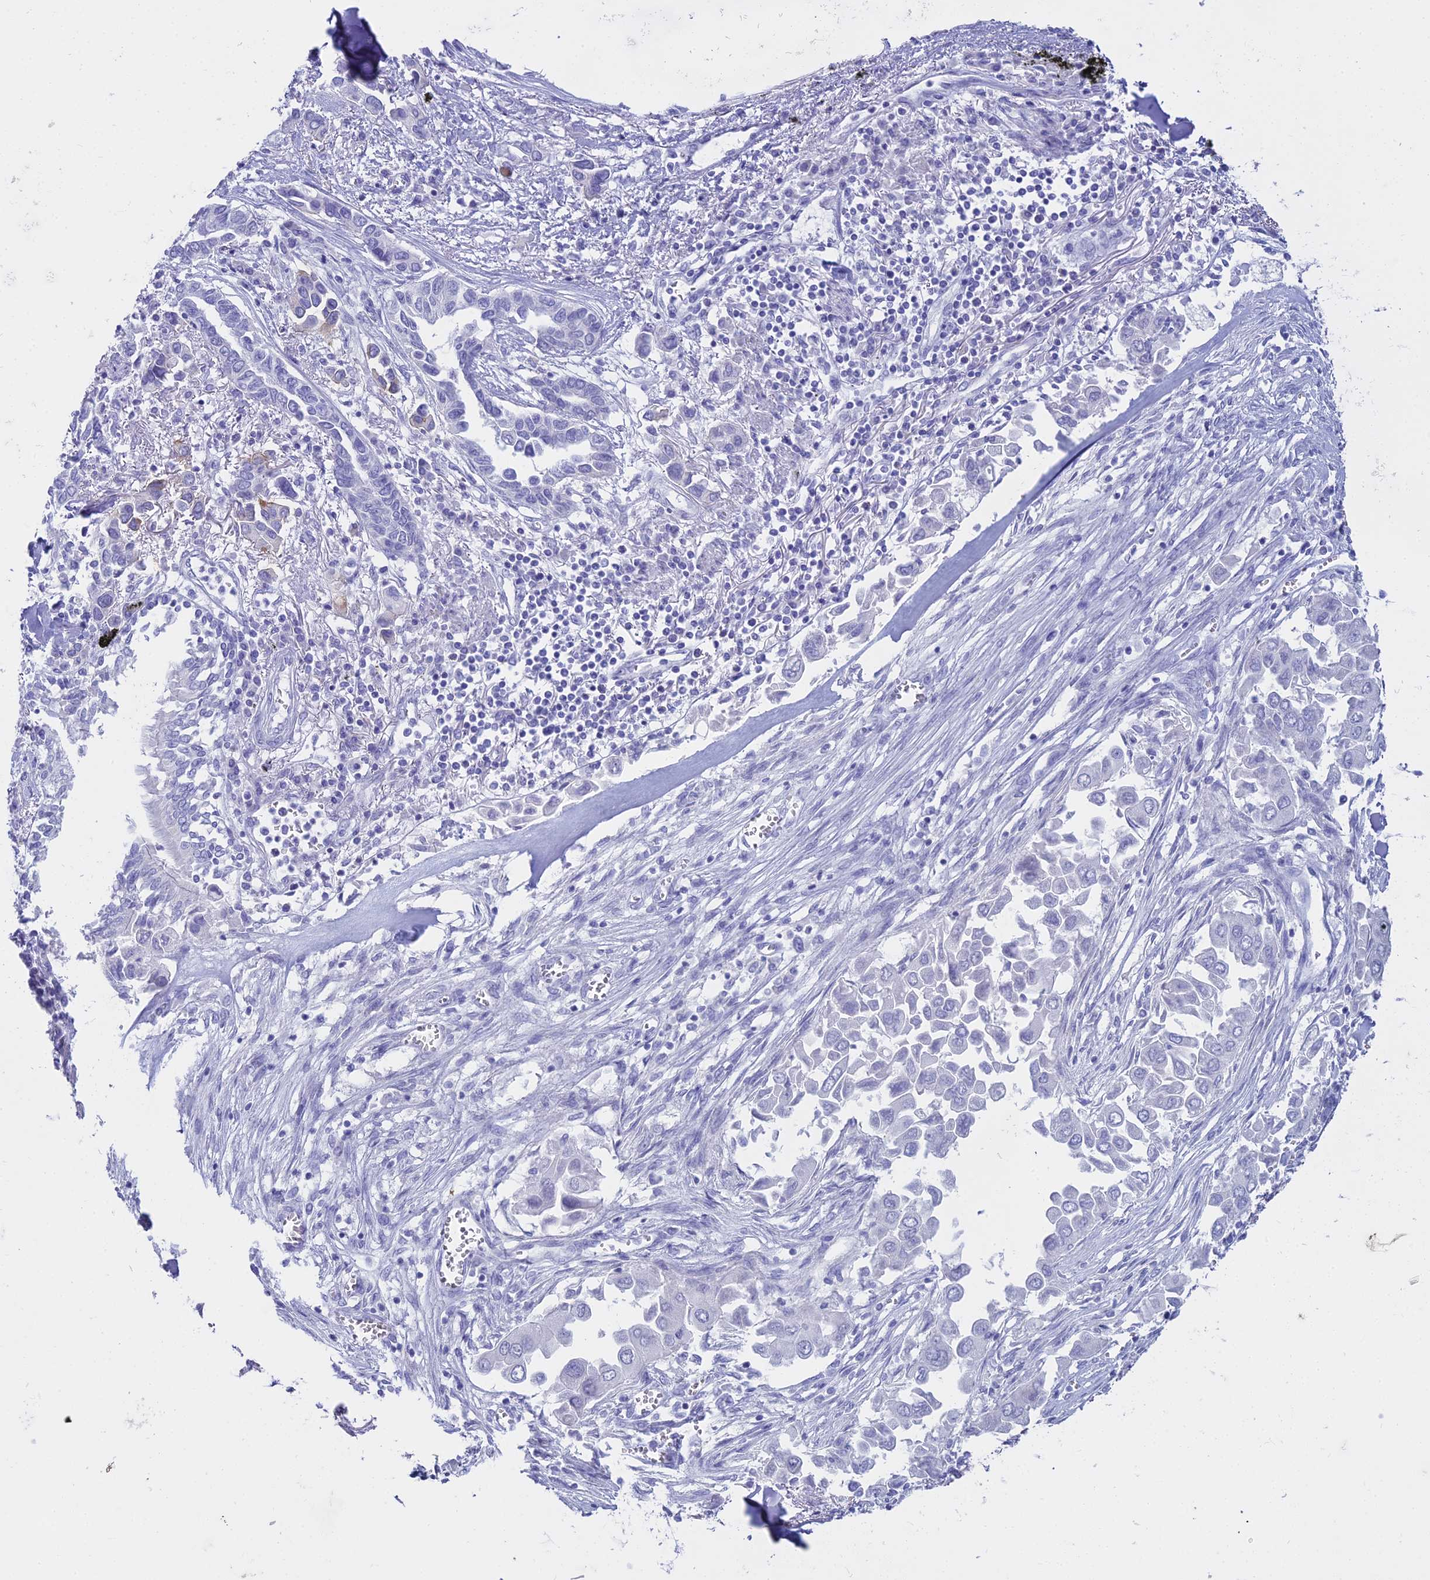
{"staining": {"intensity": "negative", "quantity": "none", "location": "none"}, "tissue": "lung cancer", "cell_type": "Tumor cells", "image_type": "cancer", "snomed": [{"axis": "morphology", "description": "Adenocarcinoma, NOS"}, {"axis": "topography", "description": "Lung"}], "caption": "This image is of adenocarcinoma (lung) stained with immunohistochemistry (IHC) to label a protein in brown with the nuclei are counter-stained blue. There is no staining in tumor cells.", "gene": "ALPP", "patient": {"sex": "female", "age": 76}}